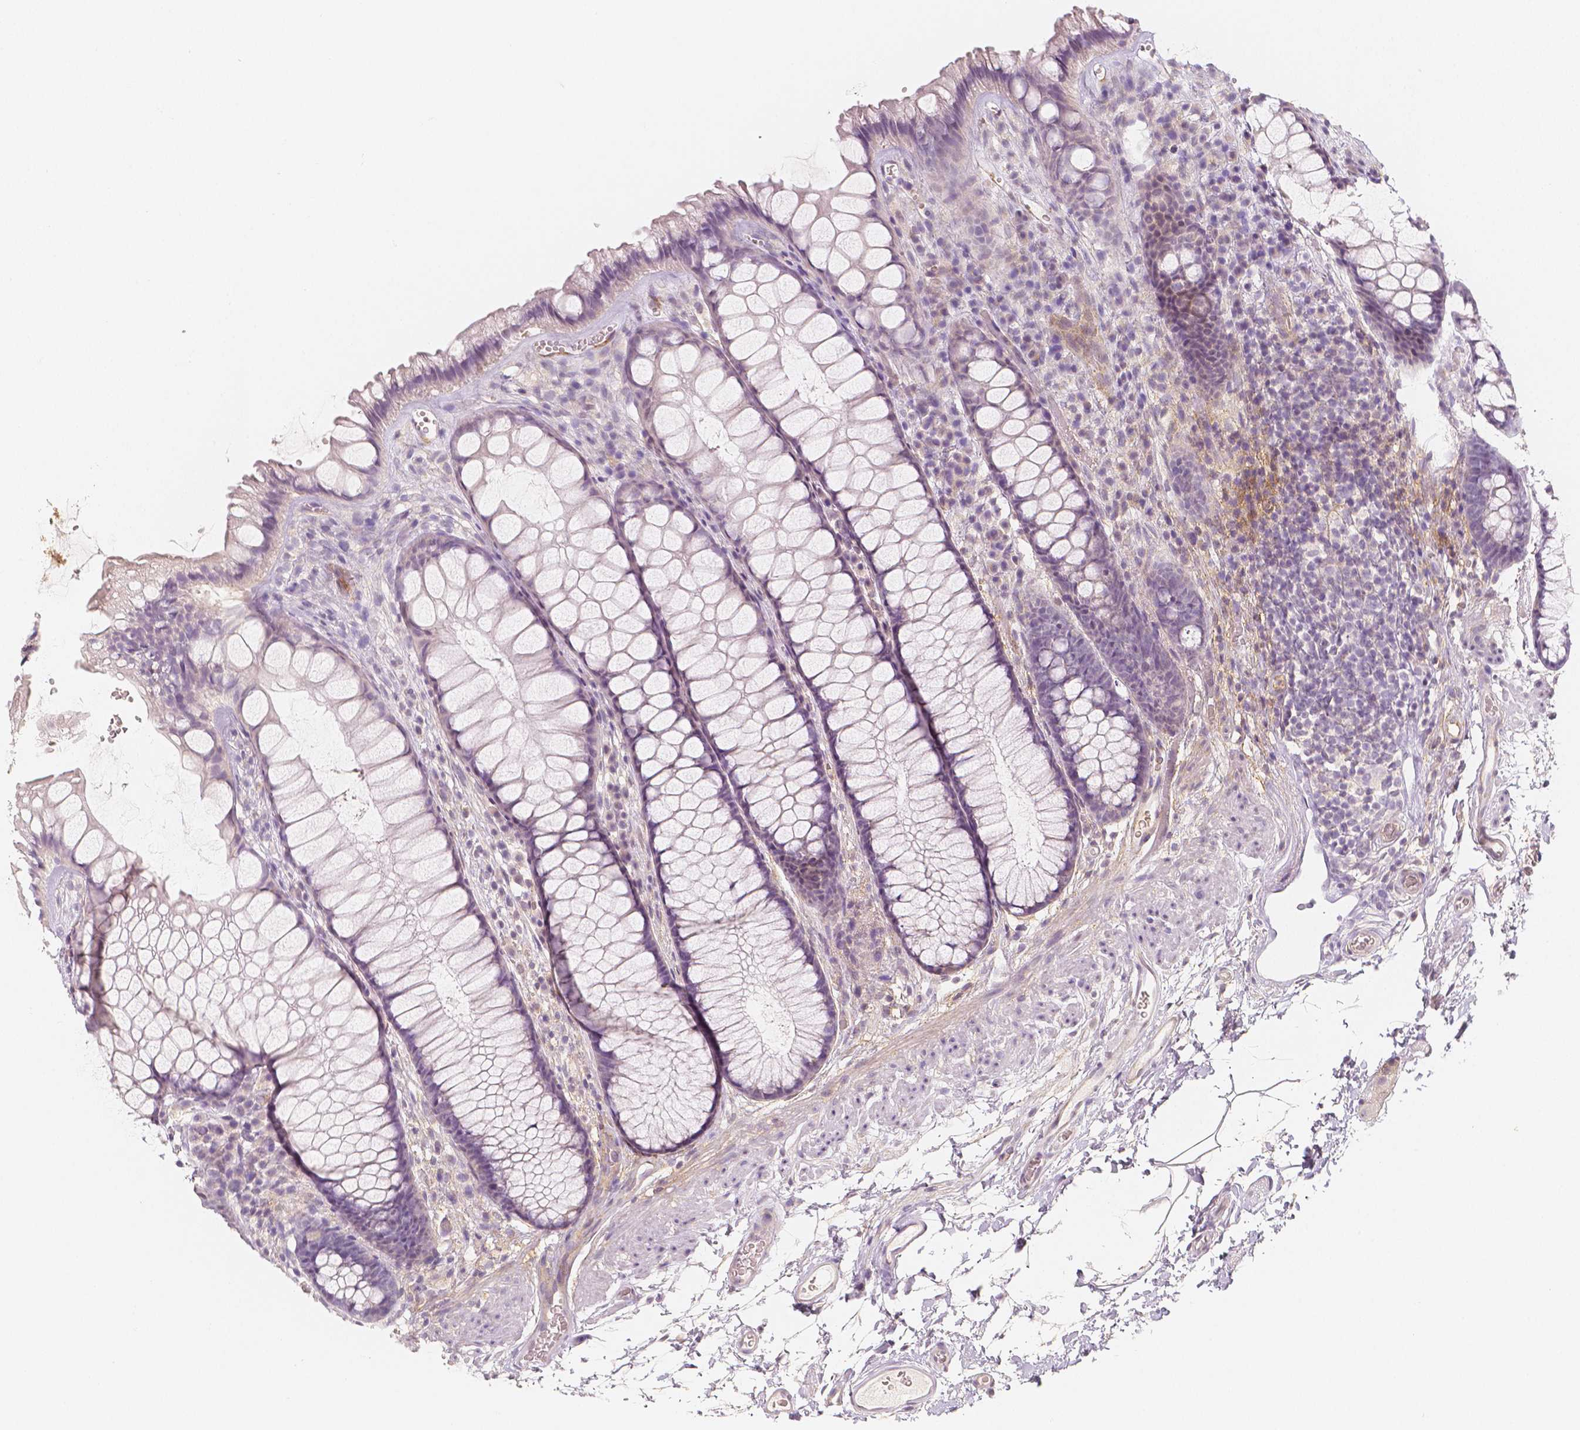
{"staining": {"intensity": "negative", "quantity": "none", "location": "none"}, "tissue": "rectum", "cell_type": "Glandular cells", "image_type": "normal", "snomed": [{"axis": "morphology", "description": "Normal tissue, NOS"}, {"axis": "topography", "description": "Rectum"}], "caption": "Protein analysis of normal rectum demonstrates no significant expression in glandular cells. (DAB IHC, high magnification).", "gene": "THY1", "patient": {"sex": "female", "age": 62}}